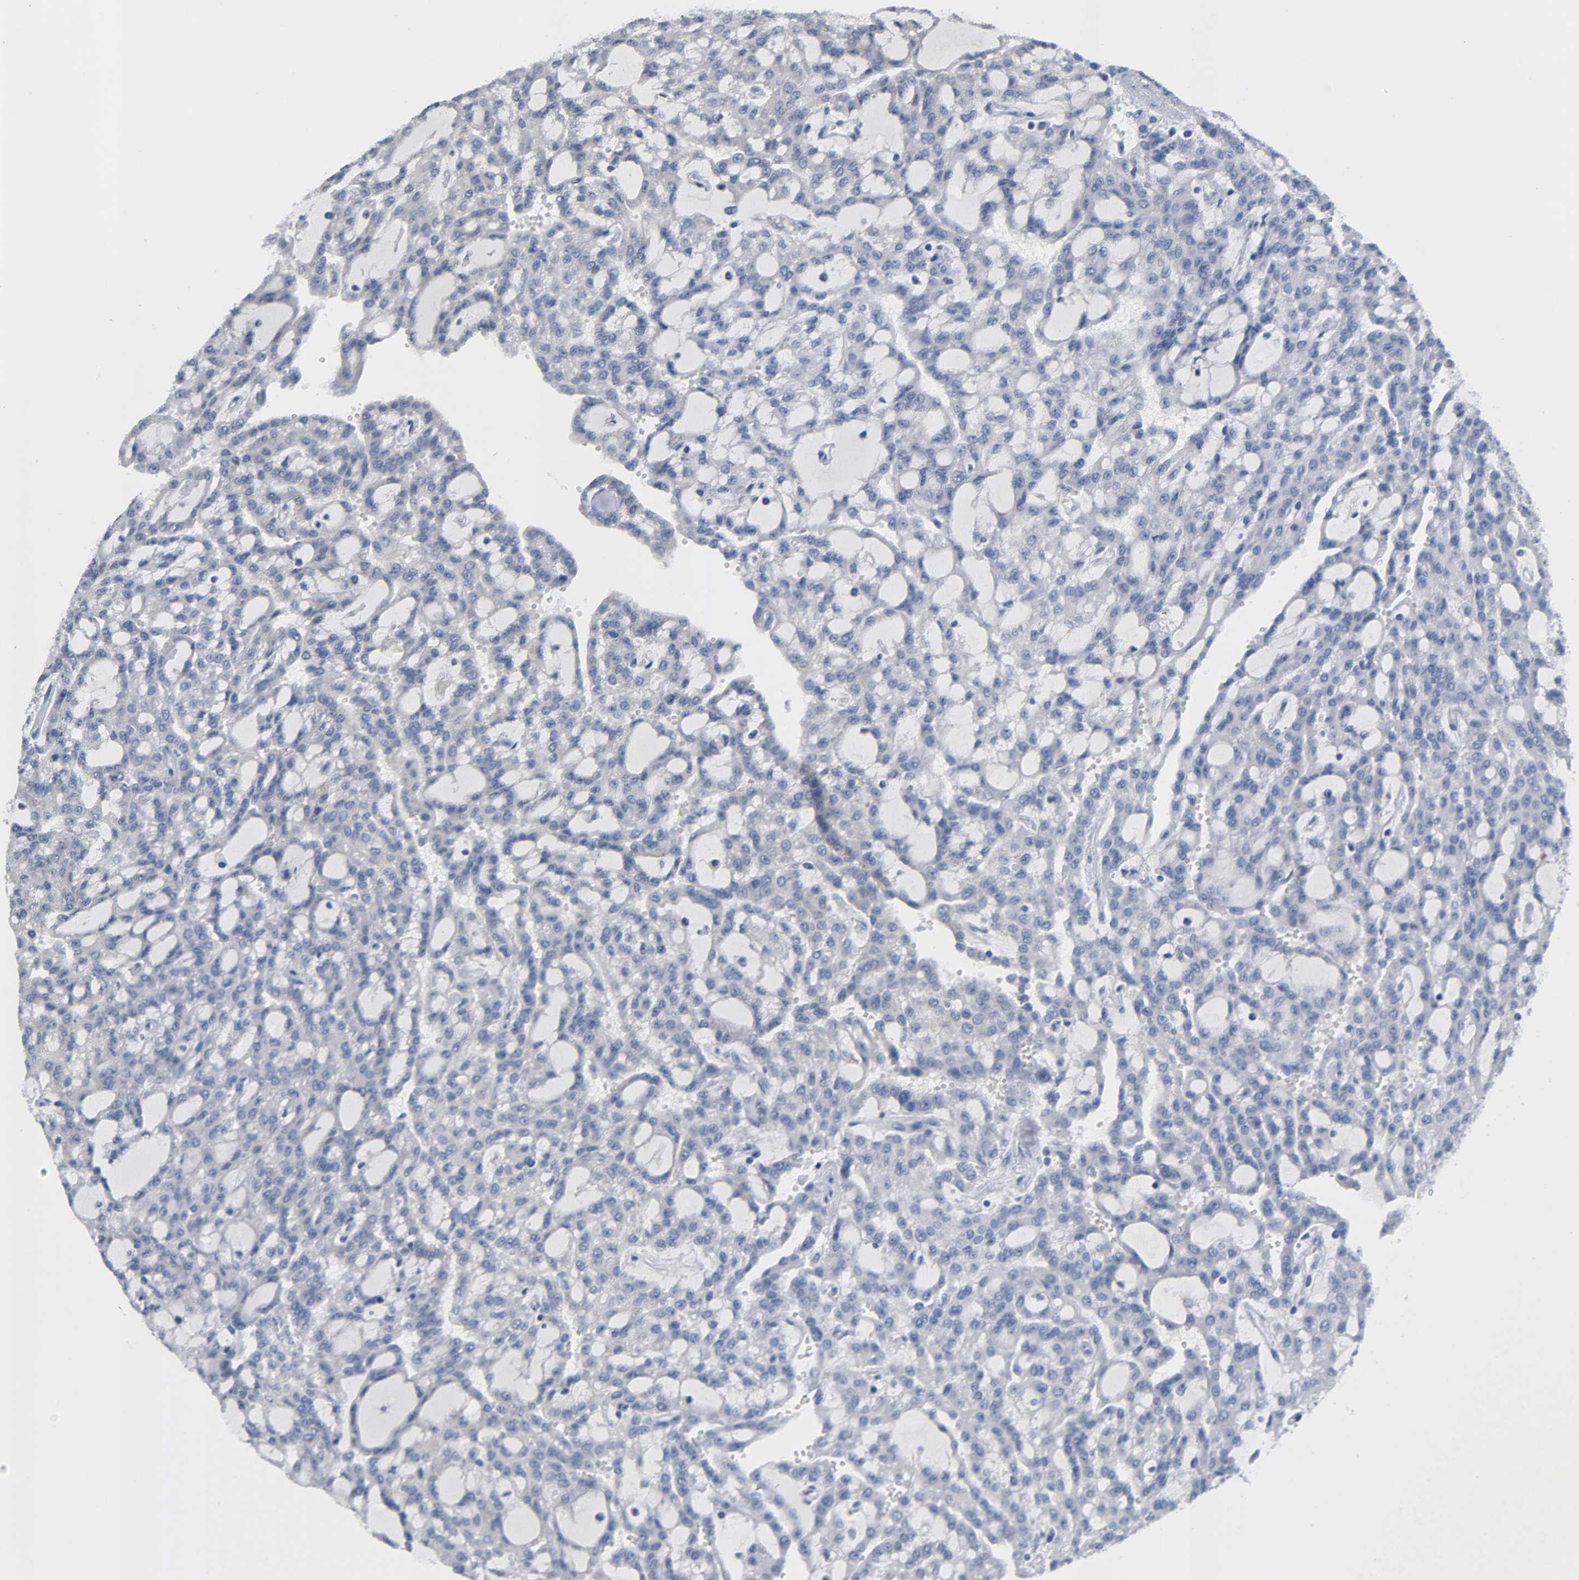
{"staining": {"intensity": "weak", "quantity": "<25%", "location": "cytoplasmic/membranous"}, "tissue": "renal cancer", "cell_type": "Tumor cells", "image_type": "cancer", "snomed": [{"axis": "morphology", "description": "Adenocarcinoma, NOS"}, {"axis": "topography", "description": "Kidney"}], "caption": "Protein analysis of renal adenocarcinoma displays no significant expression in tumor cells. The staining is performed using DAB (3,3'-diaminobenzidine) brown chromogen with nuclei counter-stained in using hematoxylin.", "gene": "HDAC6", "patient": {"sex": "male", "age": 63}}